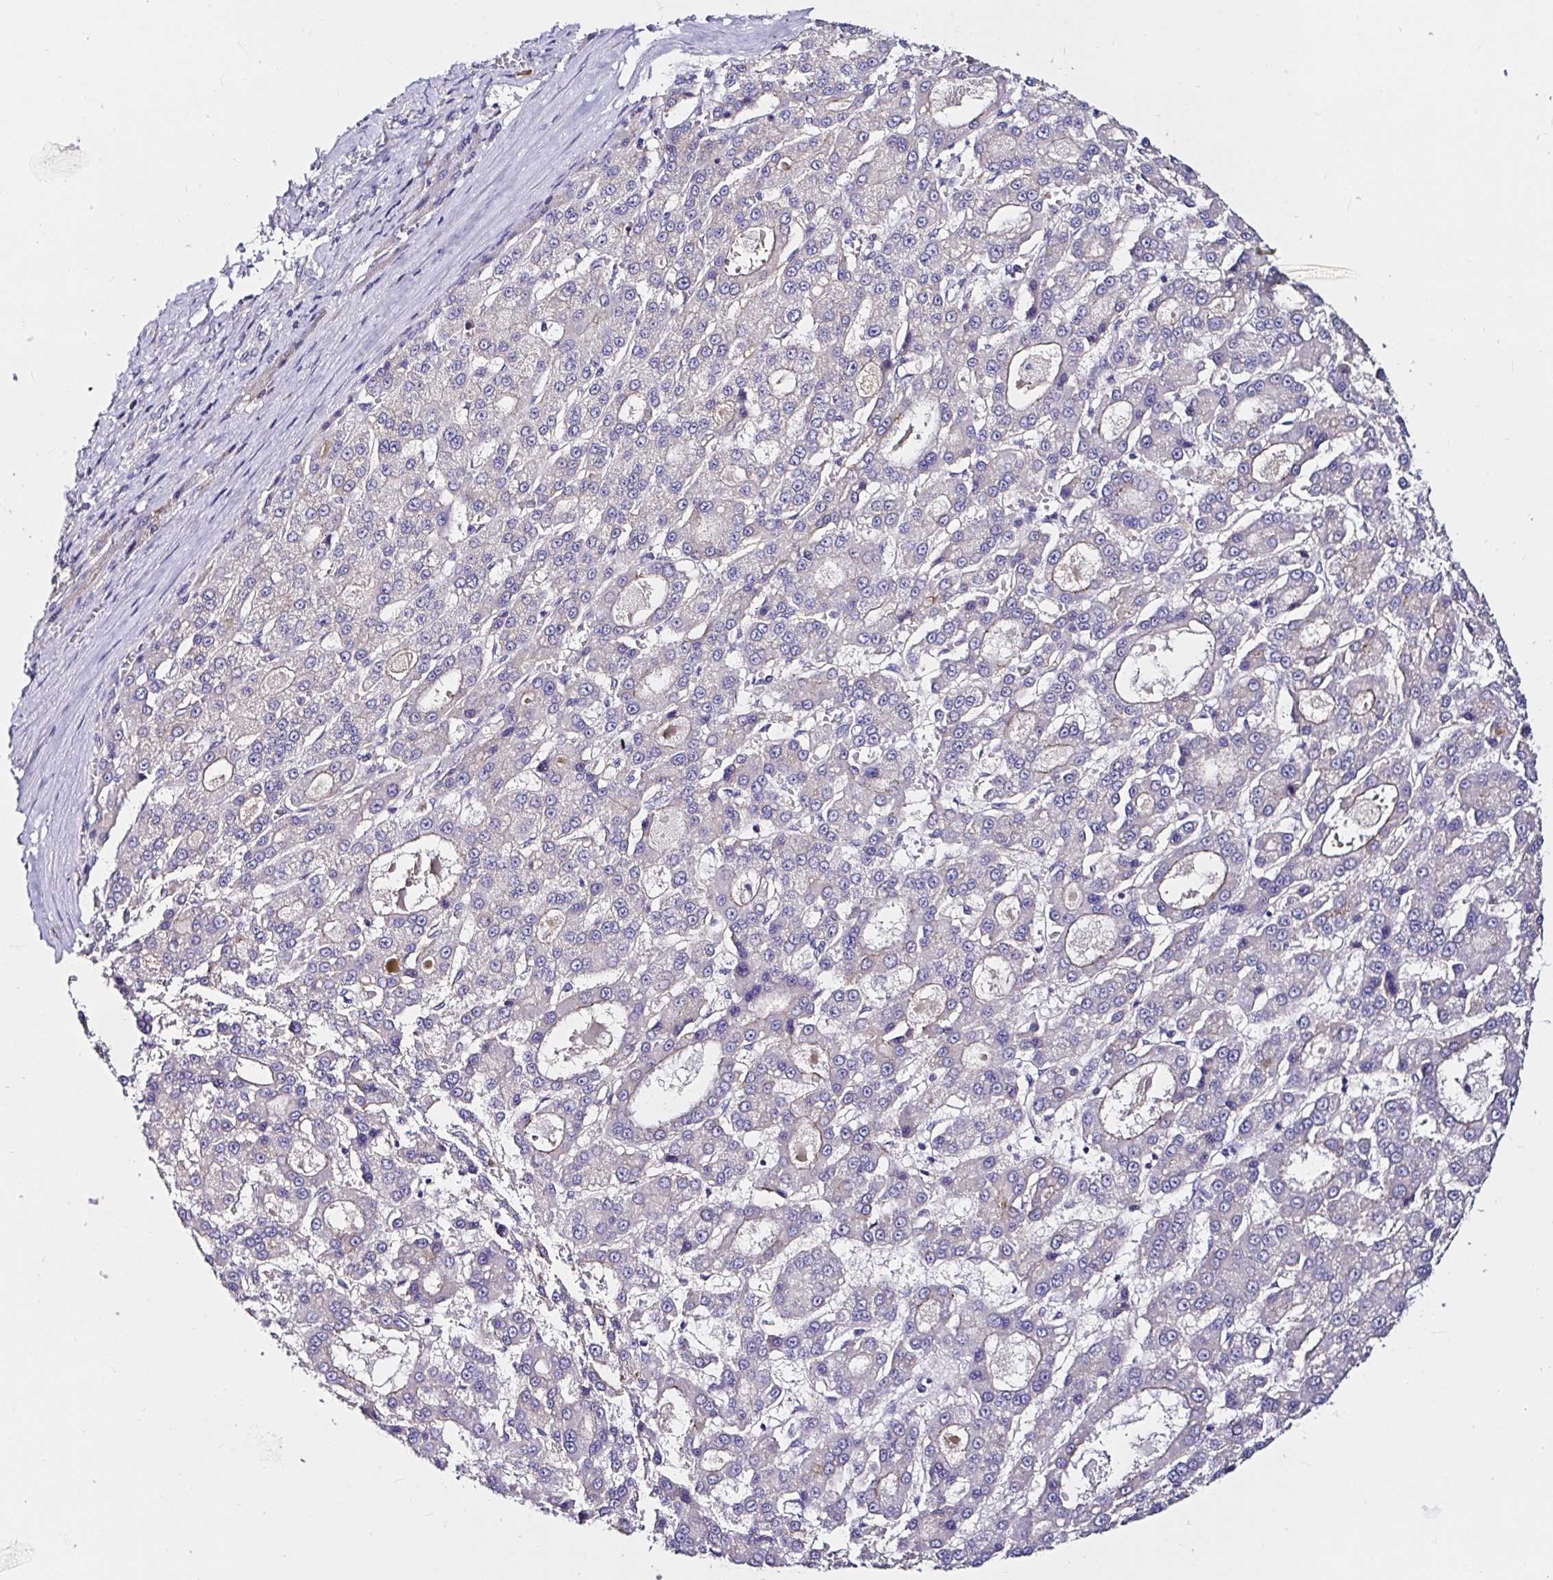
{"staining": {"intensity": "negative", "quantity": "none", "location": "none"}, "tissue": "liver cancer", "cell_type": "Tumor cells", "image_type": "cancer", "snomed": [{"axis": "morphology", "description": "Carcinoma, Hepatocellular, NOS"}, {"axis": "topography", "description": "Liver"}], "caption": "There is no significant expression in tumor cells of liver hepatocellular carcinoma.", "gene": "VSIG2", "patient": {"sex": "male", "age": 70}}